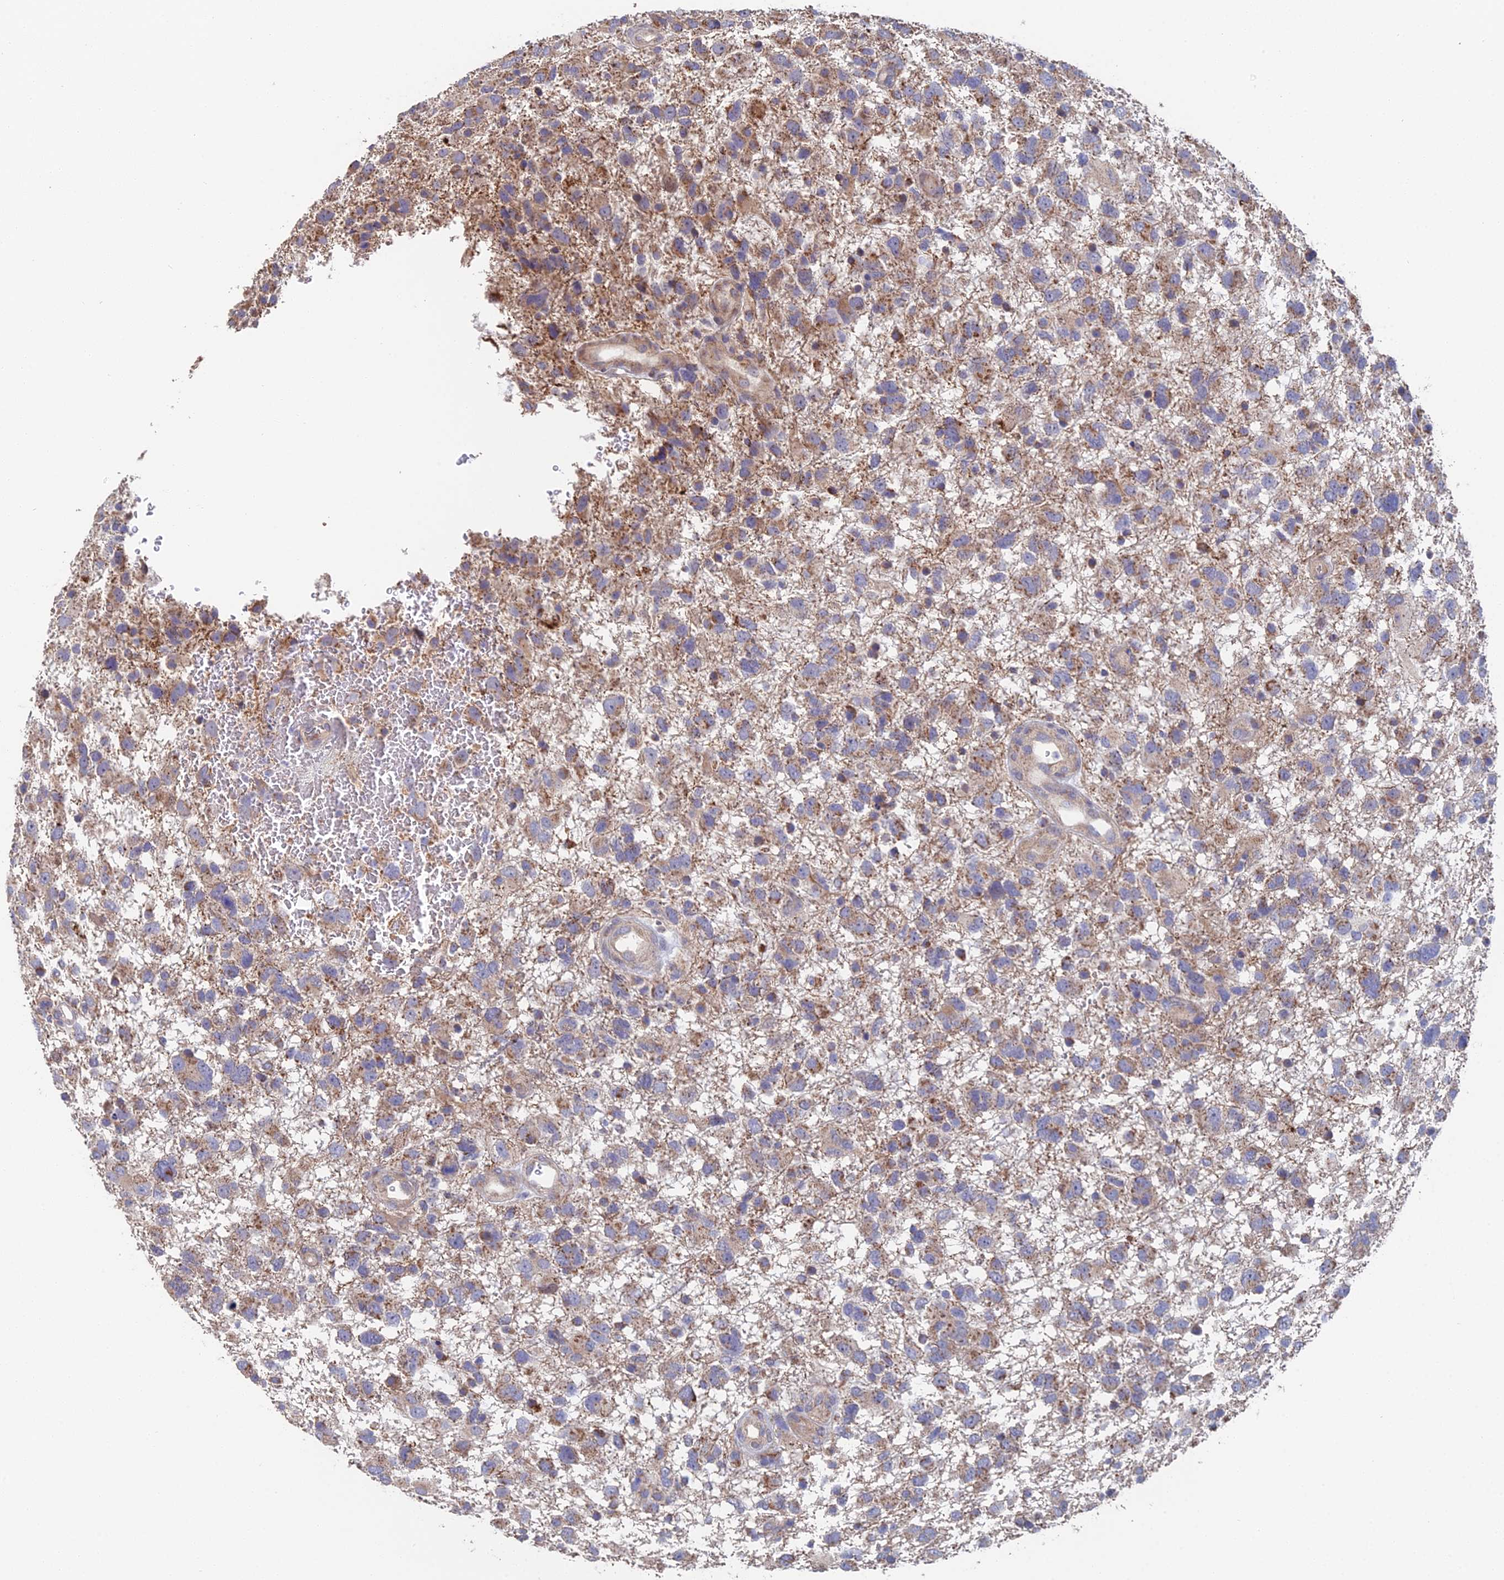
{"staining": {"intensity": "moderate", "quantity": "25%-75%", "location": "cytoplasmic/membranous"}, "tissue": "glioma", "cell_type": "Tumor cells", "image_type": "cancer", "snomed": [{"axis": "morphology", "description": "Glioma, malignant, High grade"}, {"axis": "topography", "description": "Brain"}], "caption": "The immunohistochemical stain shows moderate cytoplasmic/membranous expression in tumor cells of malignant high-grade glioma tissue.", "gene": "ECSIT", "patient": {"sex": "male", "age": 61}}